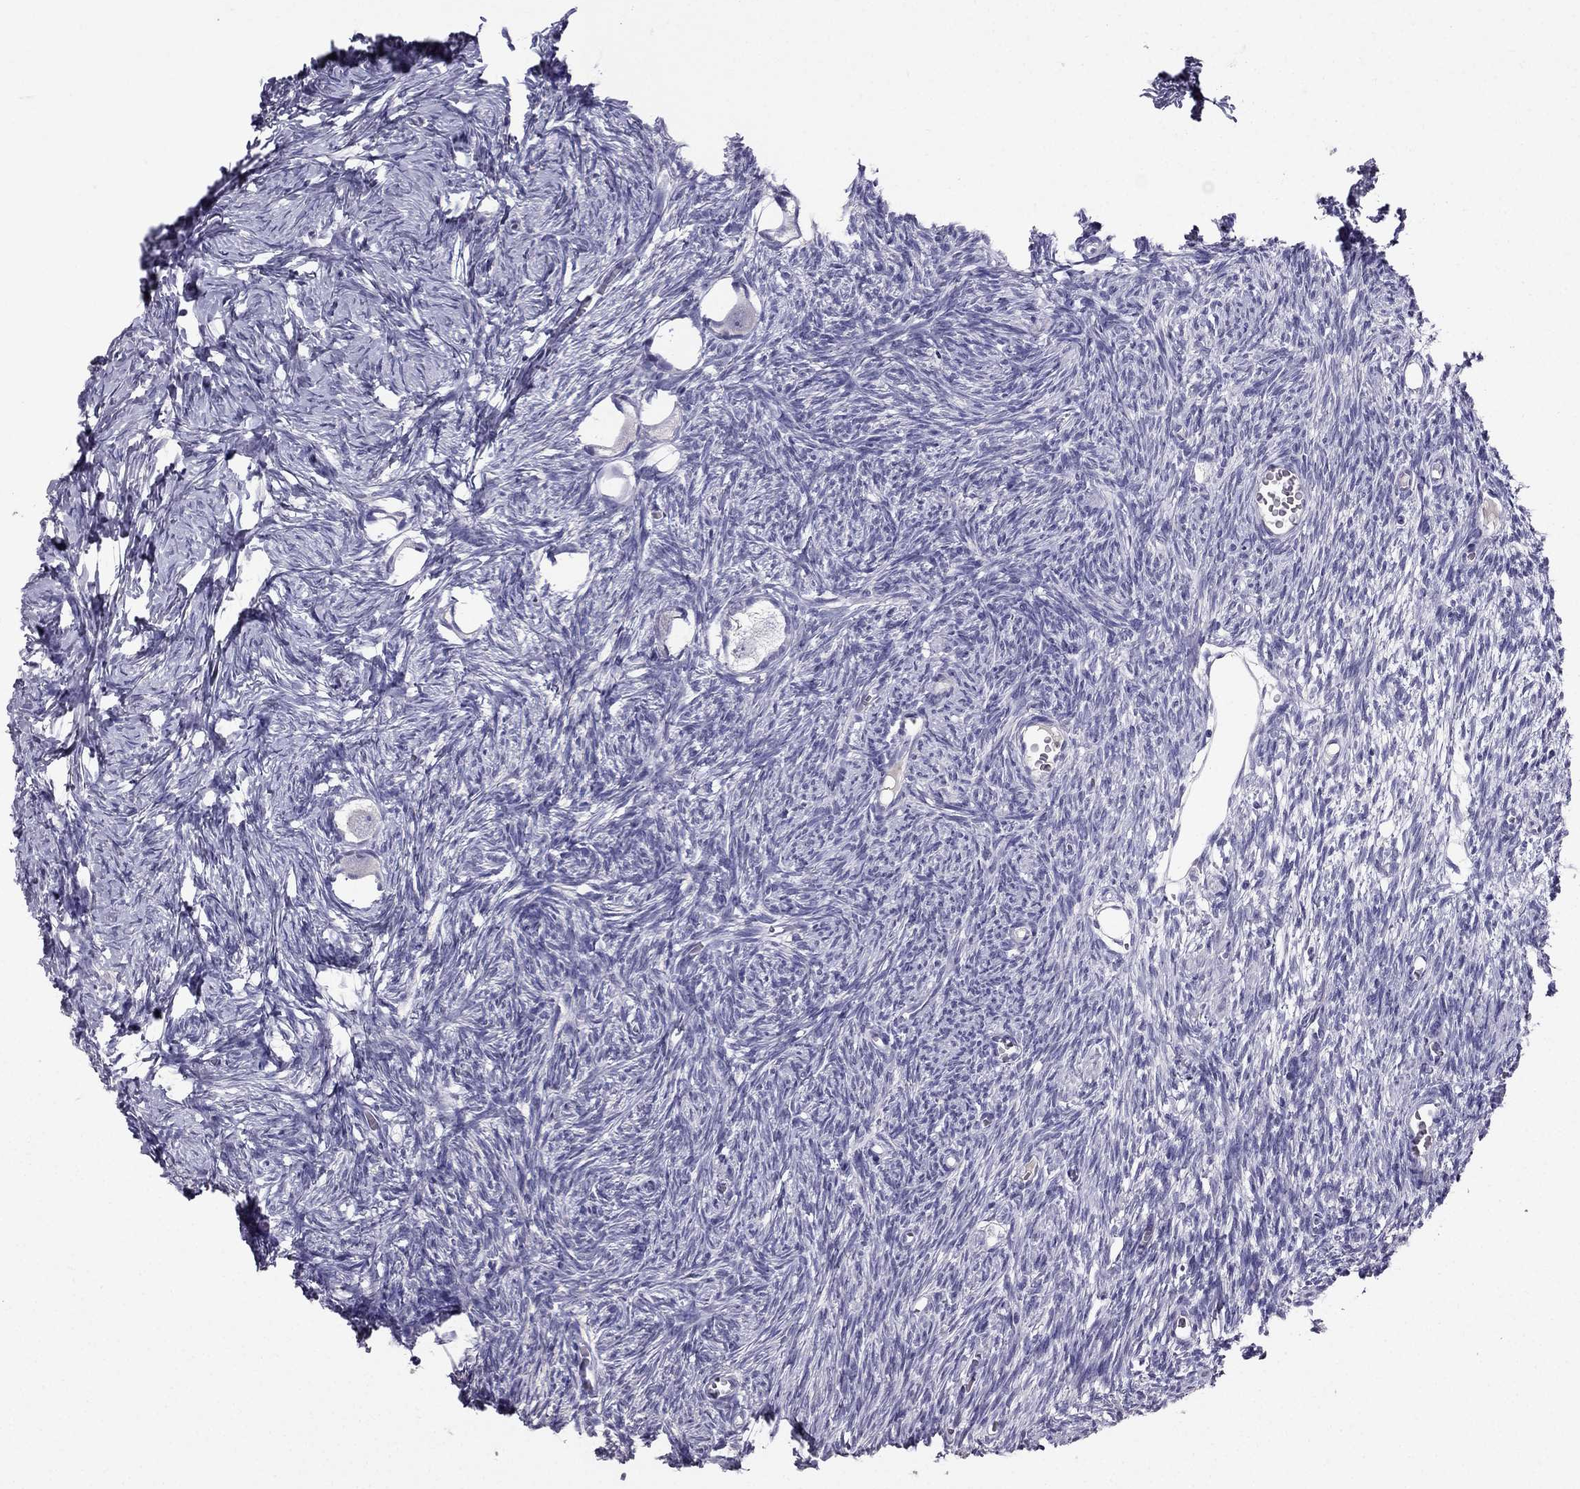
{"staining": {"intensity": "negative", "quantity": "none", "location": "none"}, "tissue": "ovary", "cell_type": "Follicle cells", "image_type": "normal", "snomed": [{"axis": "morphology", "description": "Normal tissue, NOS"}, {"axis": "topography", "description": "Ovary"}], "caption": "This micrograph is of normal ovary stained with IHC to label a protein in brown with the nuclei are counter-stained blue. There is no staining in follicle cells.", "gene": "ARHGAP11A", "patient": {"sex": "female", "age": 27}}